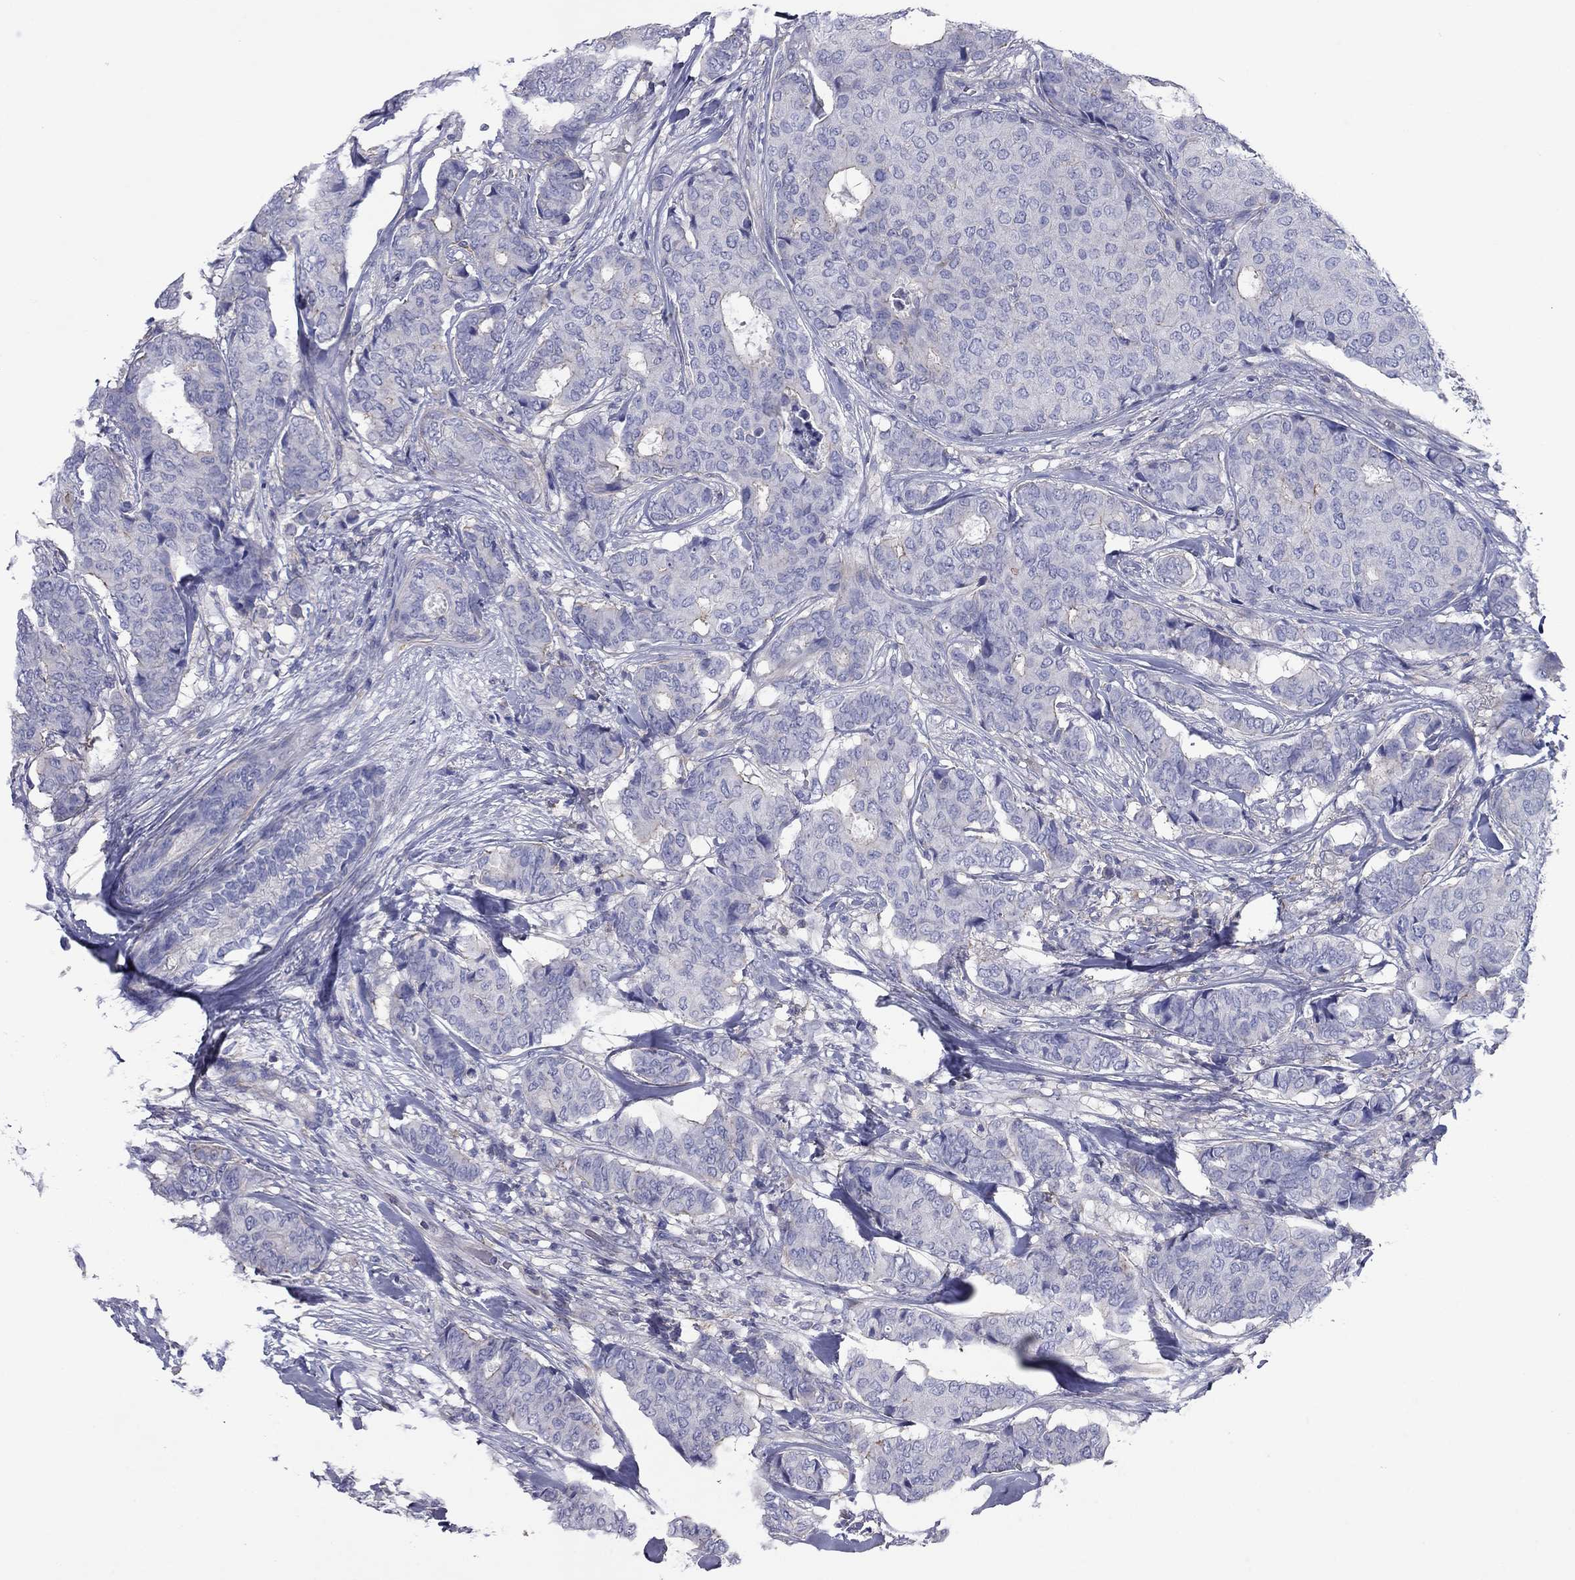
{"staining": {"intensity": "negative", "quantity": "none", "location": "none"}, "tissue": "breast cancer", "cell_type": "Tumor cells", "image_type": "cancer", "snomed": [{"axis": "morphology", "description": "Duct carcinoma"}, {"axis": "topography", "description": "Breast"}], "caption": "This is an IHC histopathology image of breast infiltrating ductal carcinoma. There is no staining in tumor cells.", "gene": "ACTL7B", "patient": {"sex": "female", "age": 75}}